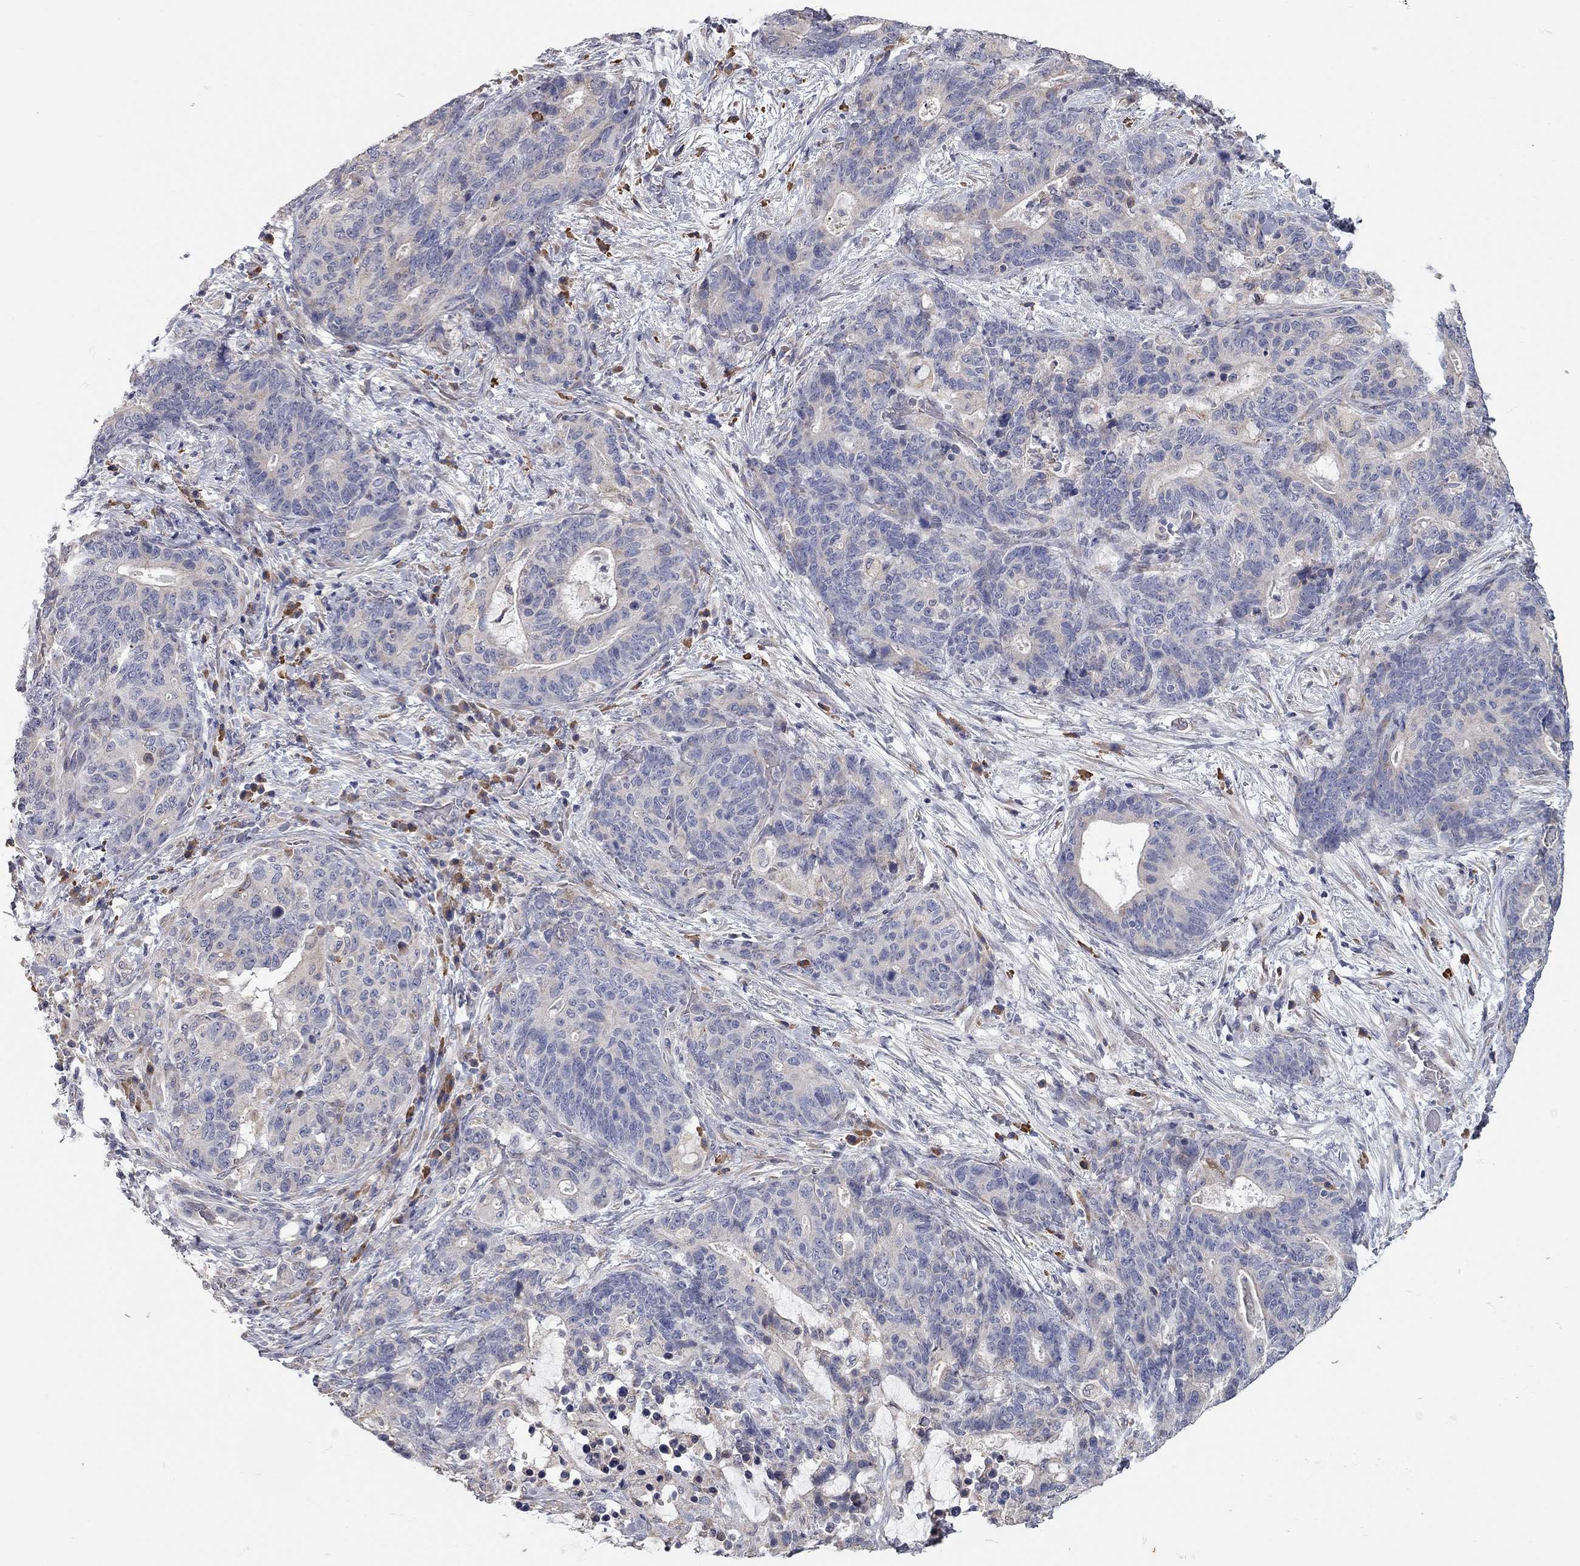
{"staining": {"intensity": "weak", "quantity": "<25%", "location": "cytoplasmic/membranous"}, "tissue": "stomach cancer", "cell_type": "Tumor cells", "image_type": "cancer", "snomed": [{"axis": "morphology", "description": "Normal tissue, NOS"}, {"axis": "morphology", "description": "Adenocarcinoma, NOS"}, {"axis": "topography", "description": "Stomach"}], "caption": "There is no significant staining in tumor cells of adenocarcinoma (stomach). The staining was performed using DAB (3,3'-diaminobenzidine) to visualize the protein expression in brown, while the nuclei were stained in blue with hematoxylin (Magnification: 20x).", "gene": "XAGE2", "patient": {"sex": "female", "age": 64}}